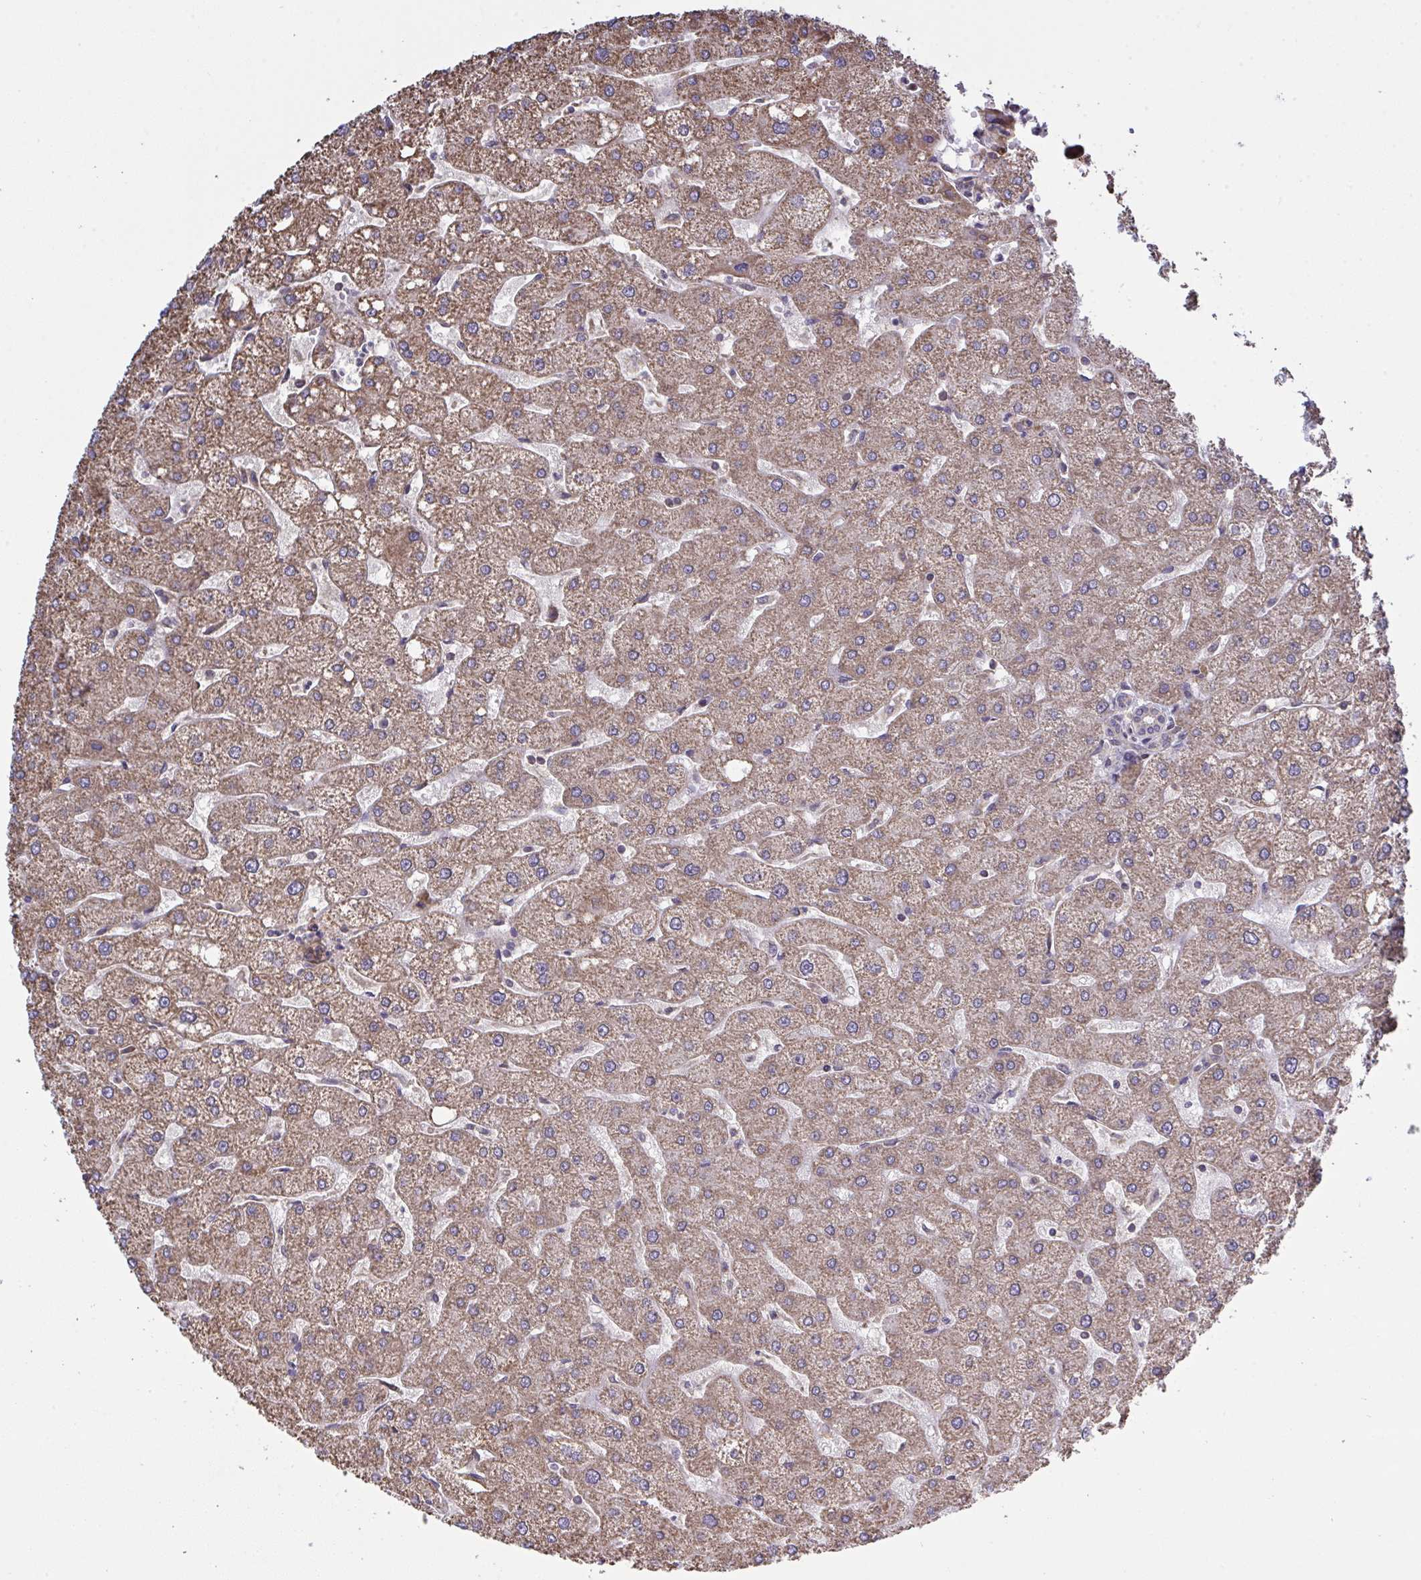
{"staining": {"intensity": "weak", "quantity": "25%-75%", "location": "cytoplasmic/membranous"}, "tissue": "liver", "cell_type": "Cholangiocytes", "image_type": "normal", "snomed": [{"axis": "morphology", "description": "Normal tissue, NOS"}, {"axis": "topography", "description": "Liver"}], "caption": "Immunohistochemical staining of normal liver displays low levels of weak cytoplasmic/membranous positivity in about 25%-75% of cholangiocytes.", "gene": "PPM1H", "patient": {"sex": "male", "age": 67}}